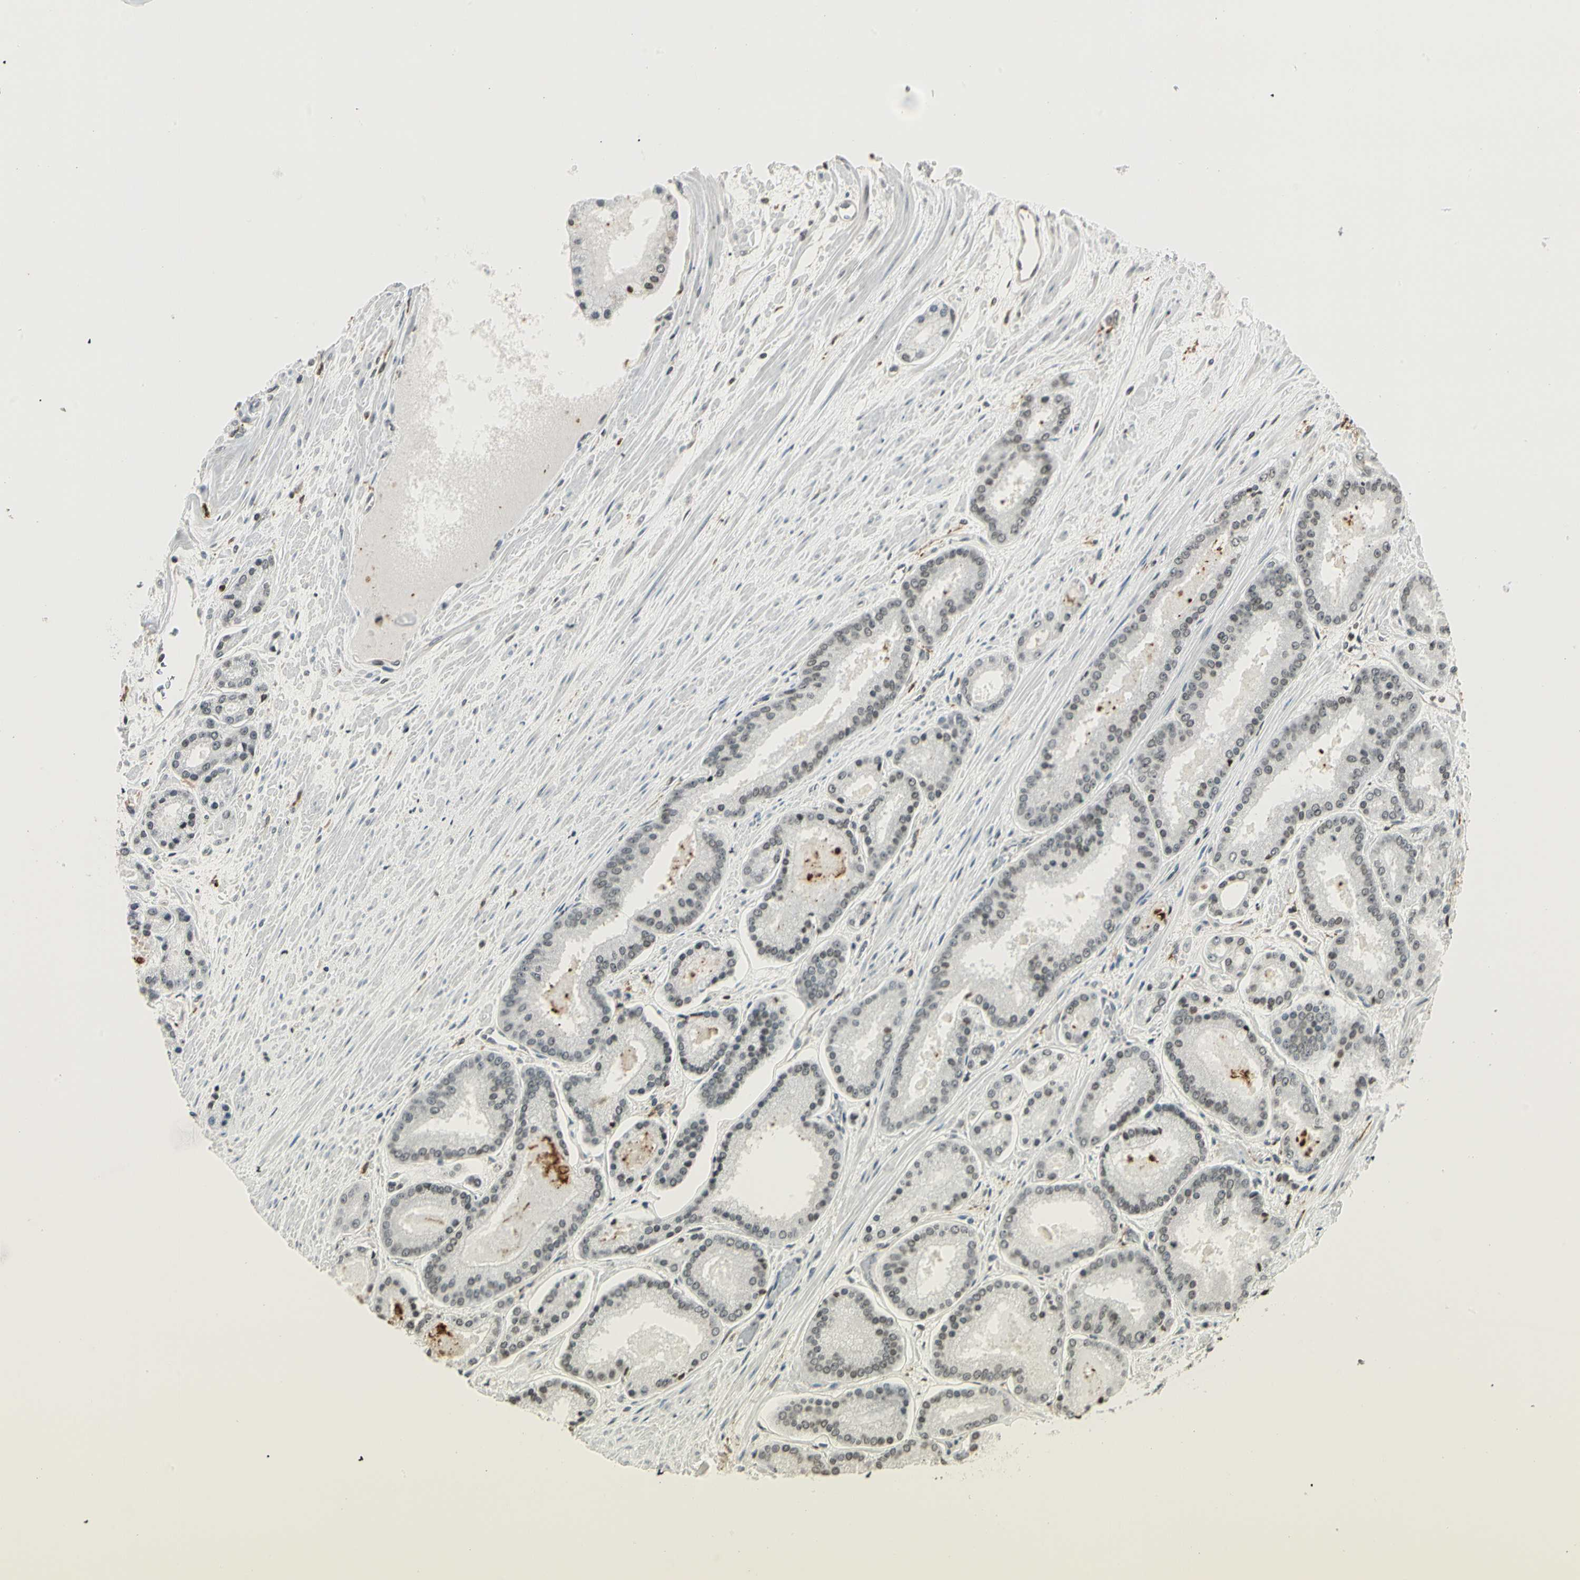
{"staining": {"intensity": "weak", "quantity": "<25%", "location": "nuclear"}, "tissue": "prostate cancer", "cell_type": "Tumor cells", "image_type": "cancer", "snomed": [{"axis": "morphology", "description": "Adenocarcinoma, Low grade"}, {"axis": "topography", "description": "Prostate"}], "caption": "Immunohistochemistry image of human prostate cancer stained for a protein (brown), which shows no staining in tumor cells.", "gene": "FER", "patient": {"sex": "male", "age": 59}}